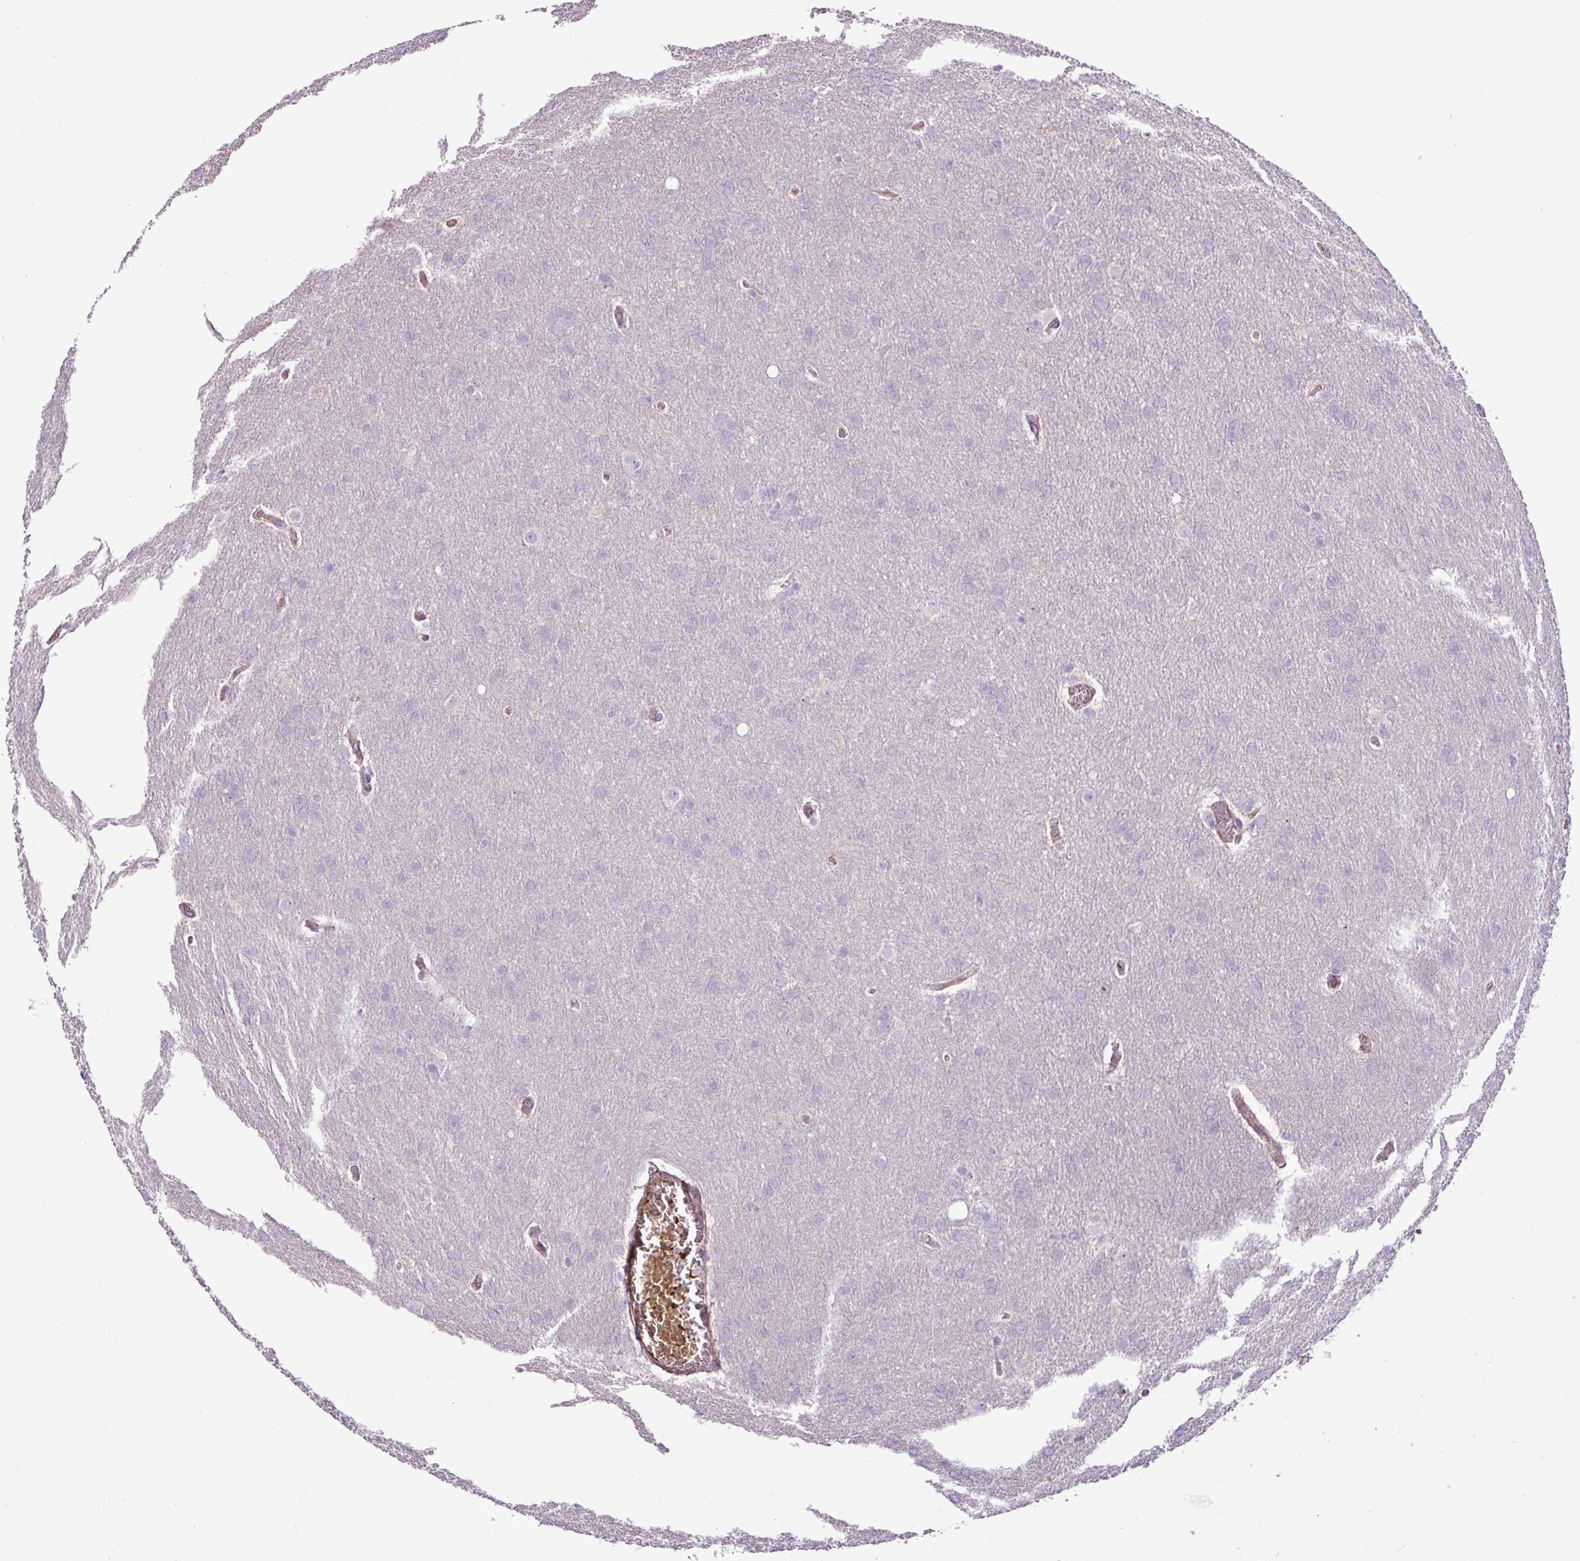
{"staining": {"intensity": "negative", "quantity": "none", "location": "none"}, "tissue": "glioma", "cell_type": "Tumor cells", "image_type": "cancer", "snomed": [{"axis": "morphology", "description": "Glioma, malignant, Low grade"}, {"axis": "topography", "description": "Brain"}], "caption": "There is no significant staining in tumor cells of glioma.", "gene": "BTN2A2", "patient": {"sex": "female", "age": 32}}